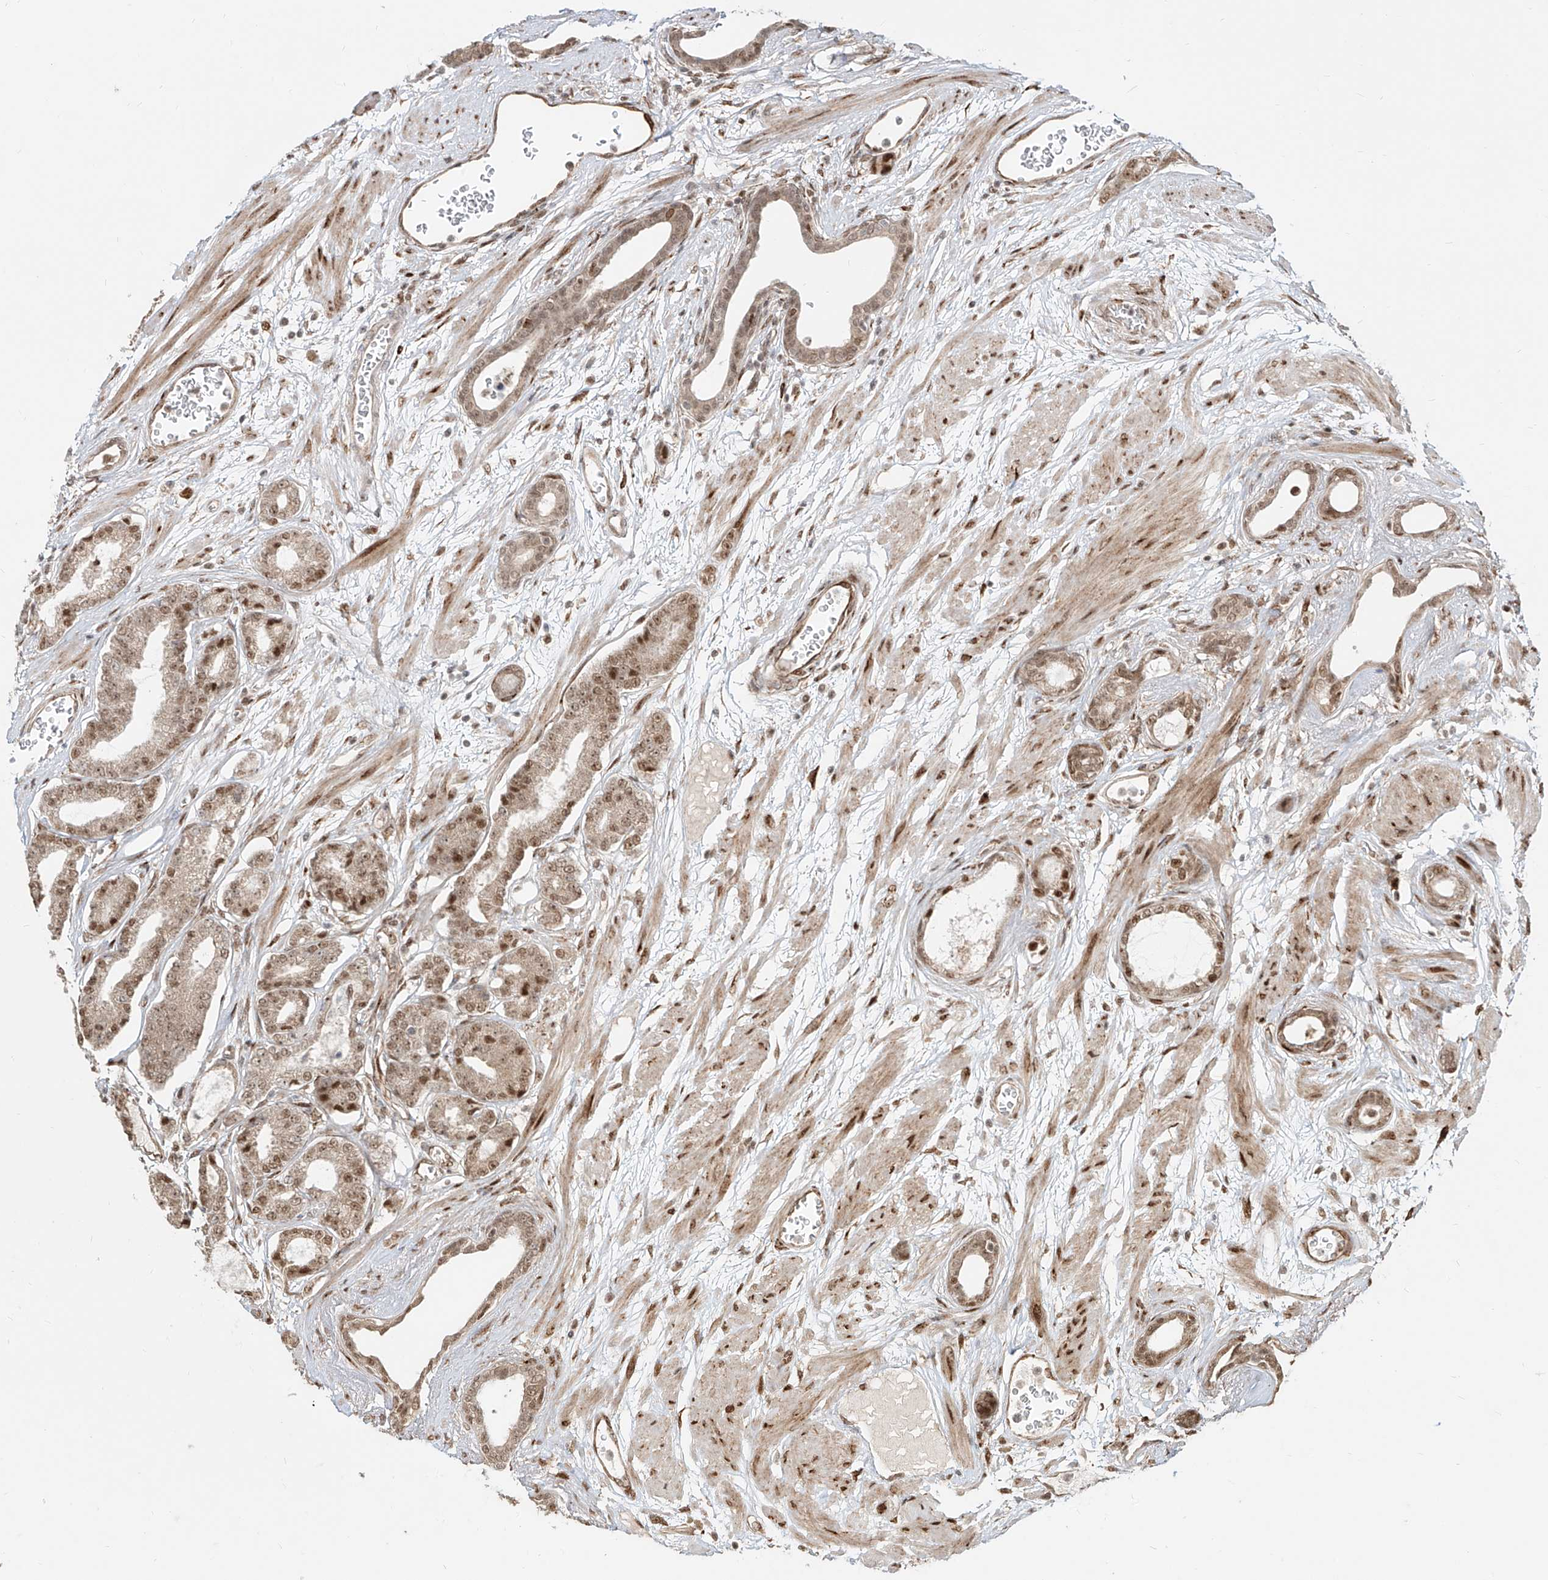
{"staining": {"intensity": "moderate", "quantity": ">75%", "location": "nuclear"}, "tissue": "prostate cancer", "cell_type": "Tumor cells", "image_type": "cancer", "snomed": [{"axis": "morphology", "description": "Adenocarcinoma, Low grade"}, {"axis": "topography", "description": "Prostate"}], "caption": "Protein analysis of prostate adenocarcinoma (low-grade) tissue shows moderate nuclear expression in approximately >75% of tumor cells.", "gene": "ZNF710", "patient": {"sex": "male", "age": 60}}